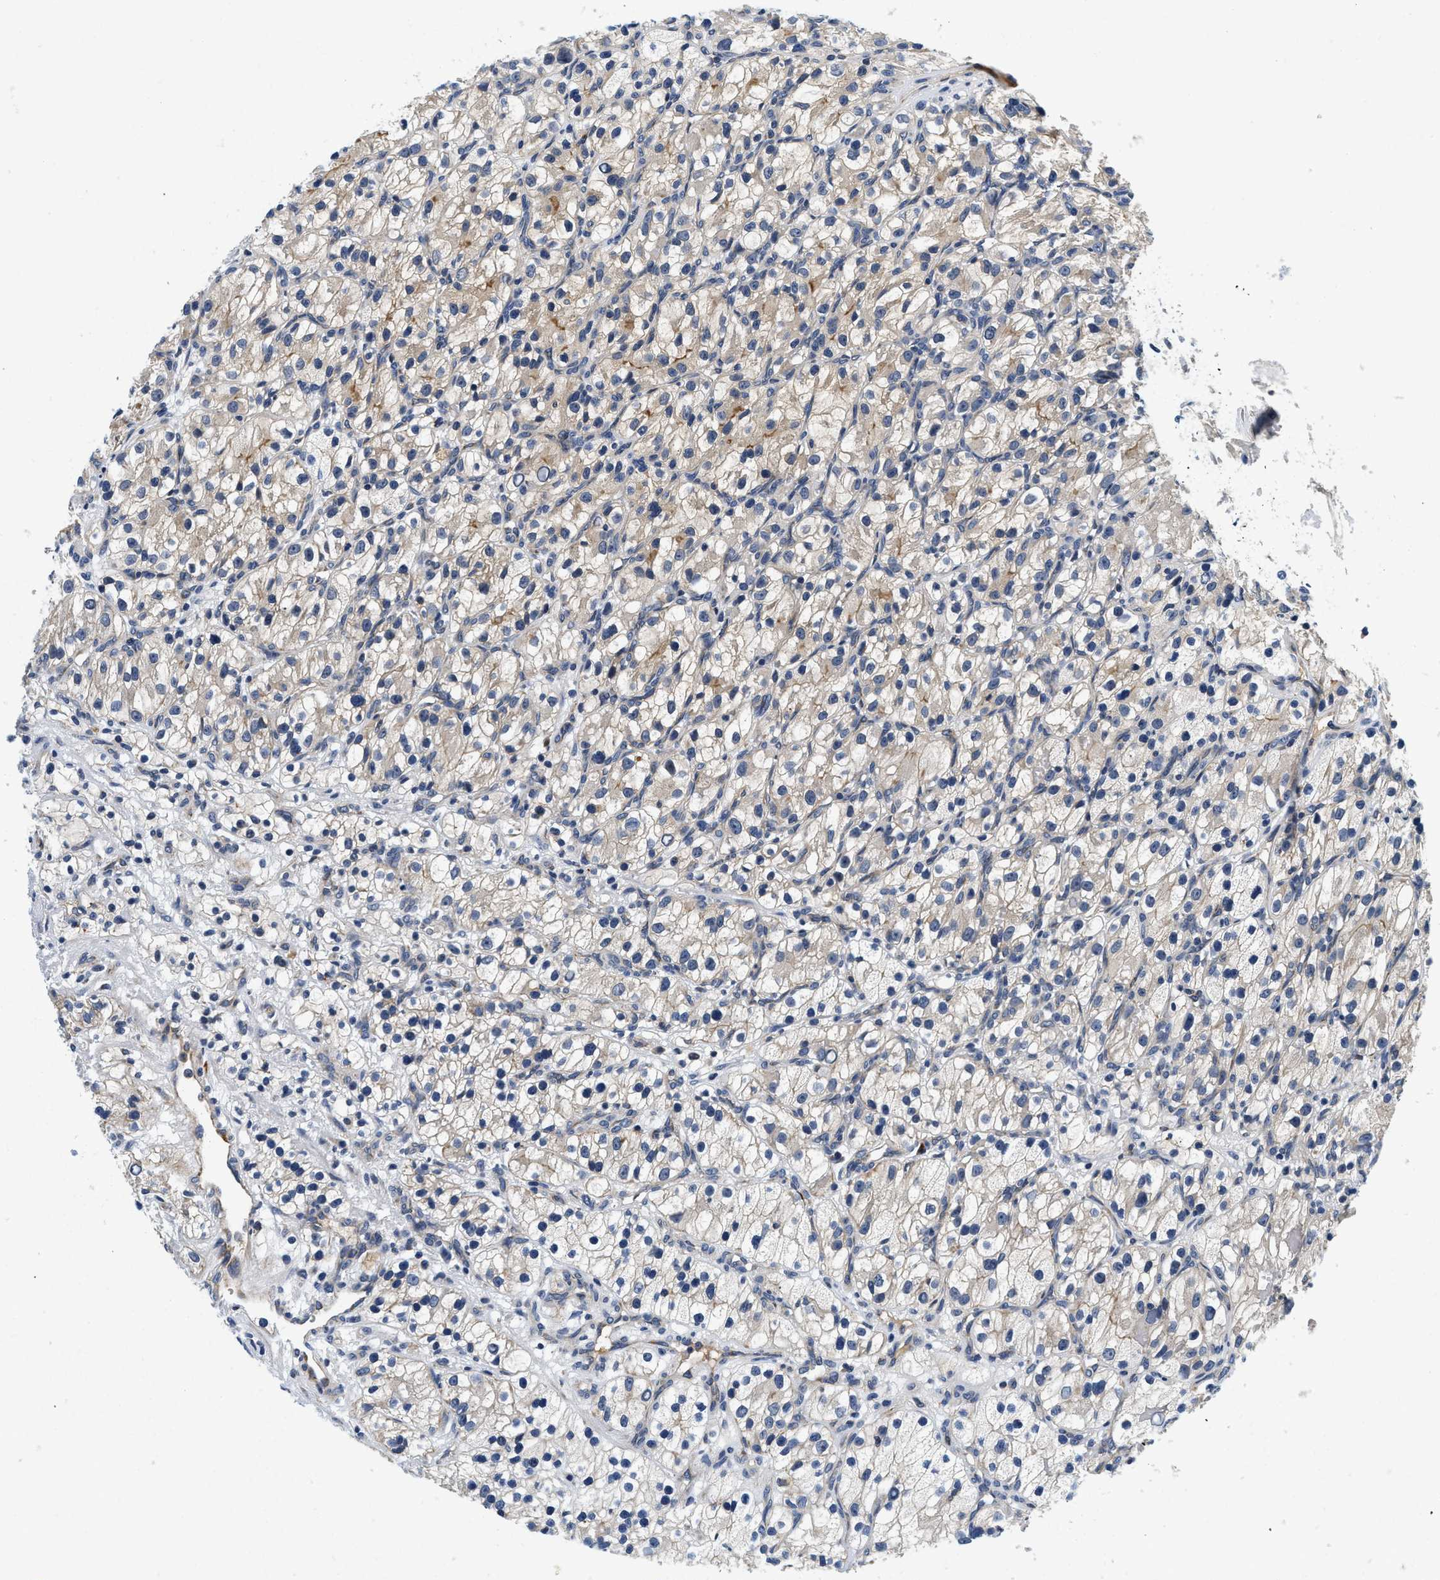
{"staining": {"intensity": "weak", "quantity": ">75%", "location": "cytoplasmic/membranous"}, "tissue": "renal cancer", "cell_type": "Tumor cells", "image_type": "cancer", "snomed": [{"axis": "morphology", "description": "Adenocarcinoma, NOS"}, {"axis": "topography", "description": "Kidney"}], "caption": "Renal adenocarcinoma stained for a protein (brown) shows weak cytoplasmic/membranous positive positivity in about >75% of tumor cells.", "gene": "PDP1", "patient": {"sex": "female", "age": 57}}